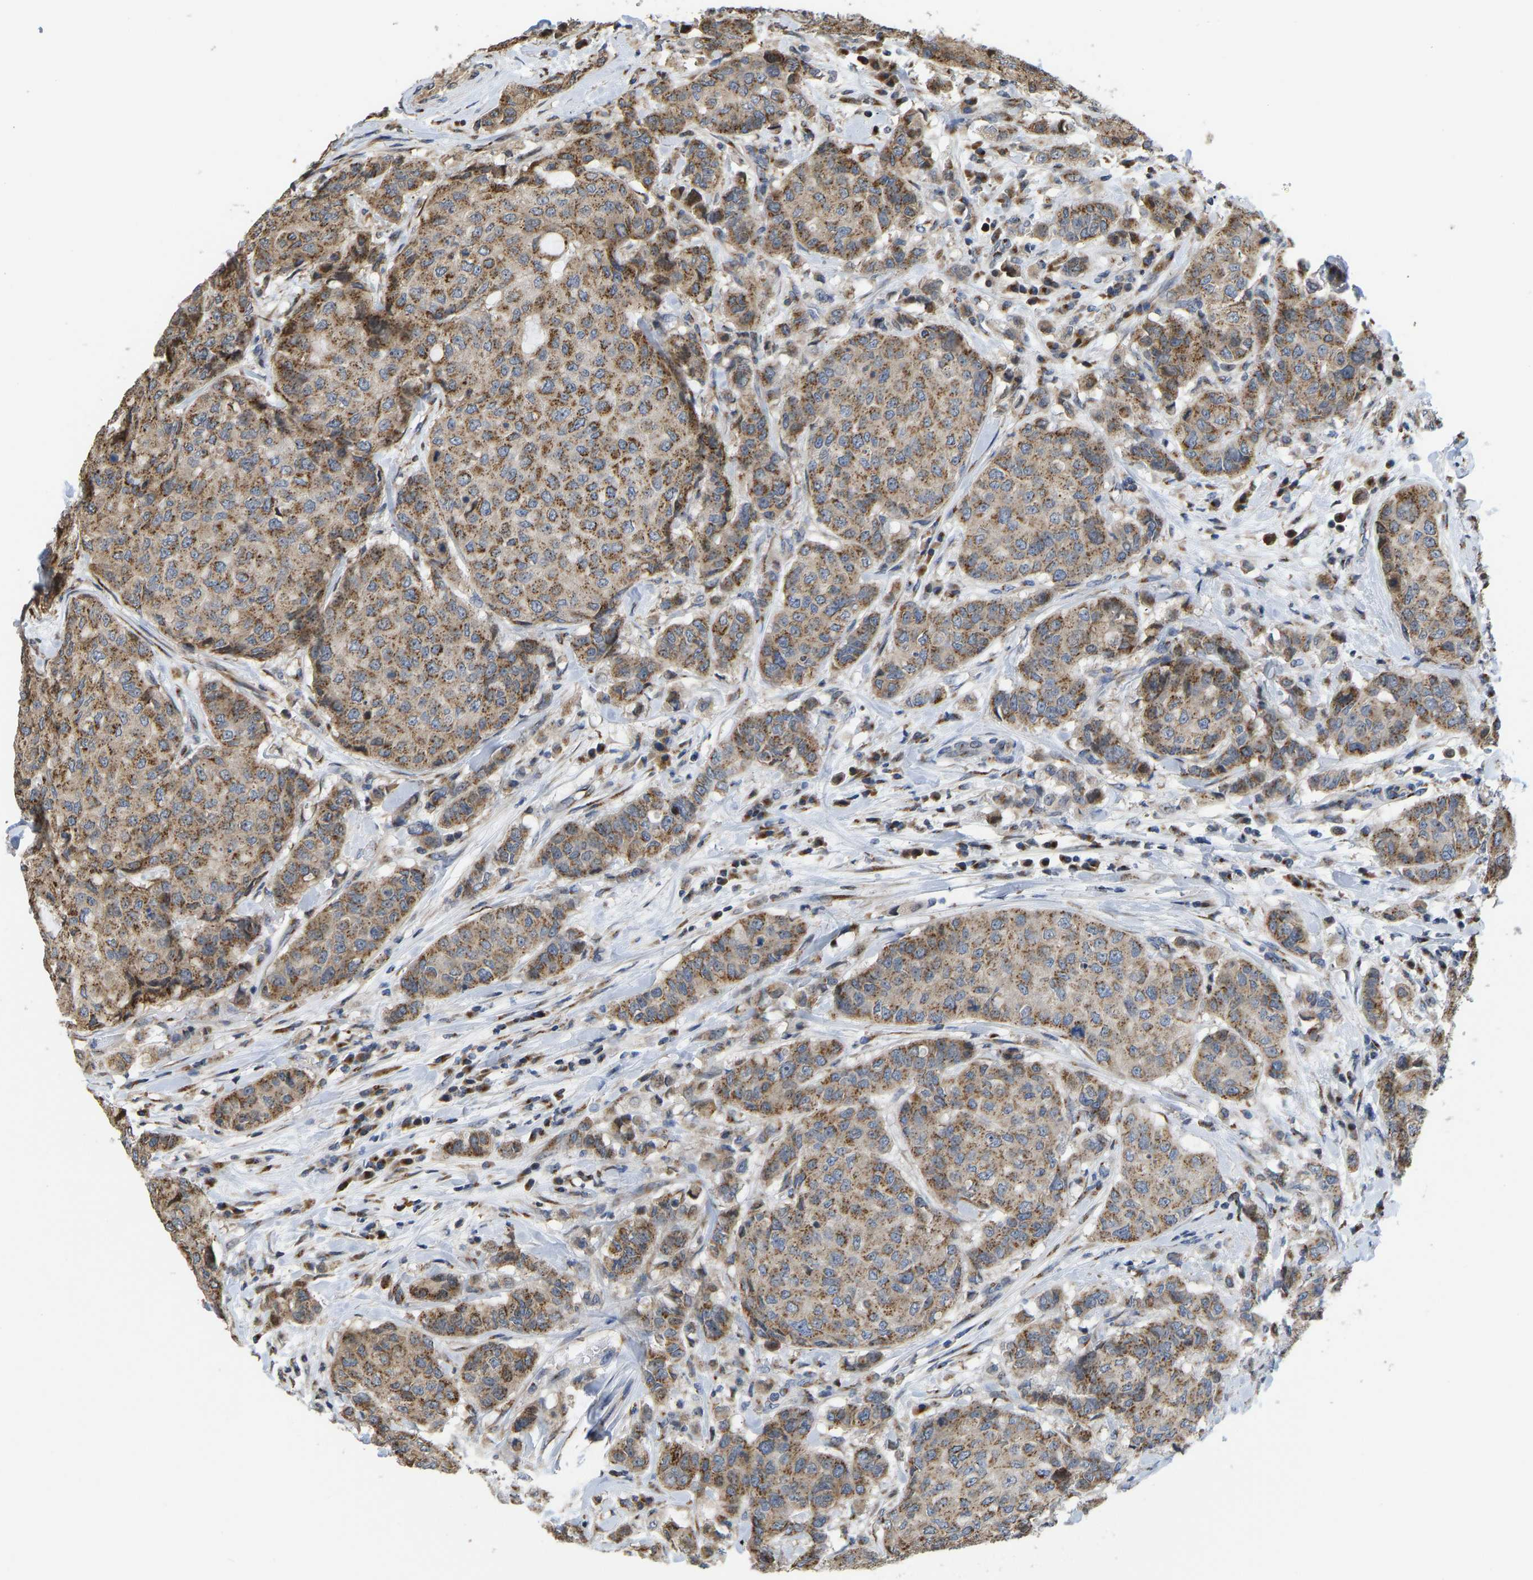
{"staining": {"intensity": "moderate", "quantity": ">75%", "location": "cytoplasmic/membranous"}, "tissue": "breast cancer", "cell_type": "Tumor cells", "image_type": "cancer", "snomed": [{"axis": "morphology", "description": "Duct carcinoma"}, {"axis": "topography", "description": "Breast"}], "caption": "Infiltrating ductal carcinoma (breast) tissue shows moderate cytoplasmic/membranous expression in about >75% of tumor cells, visualized by immunohistochemistry.", "gene": "YIPF4", "patient": {"sex": "female", "age": 27}}